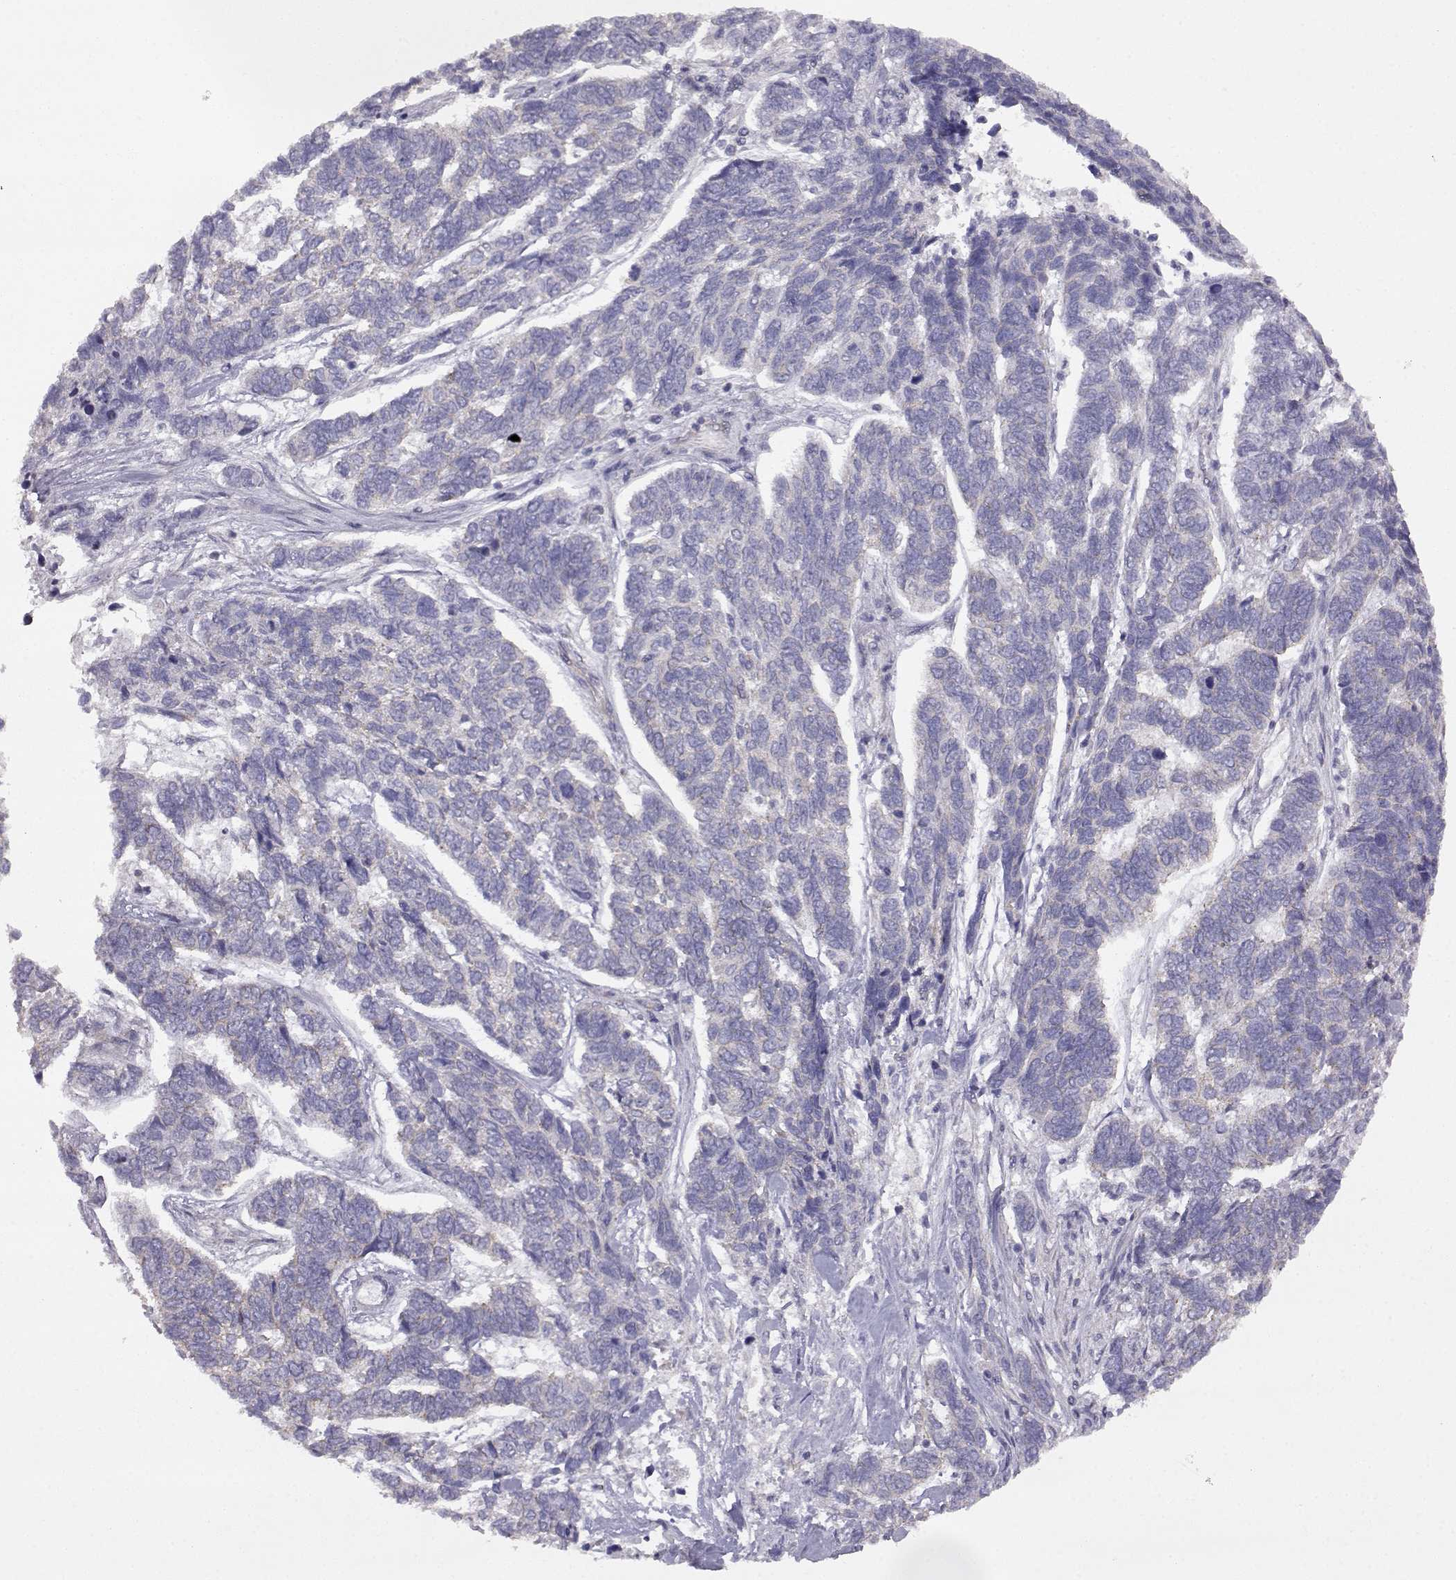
{"staining": {"intensity": "negative", "quantity": "none", "location": "none"}, "tissue": "skin cancer", "cell_type": "Tumor cells", "image_type": "cancer", "snomed": [{"axis": "morphology", "description": "Basal cell carcinoma"}, {"axis": "topography", "description": "Skin"}], "caption": "This is an IHC histopathology image of basal cell carcinoma (skin). There is no positivity in tumor cells.", "gene": "DDC", "patient": {"sex": "female", "age": 65}}